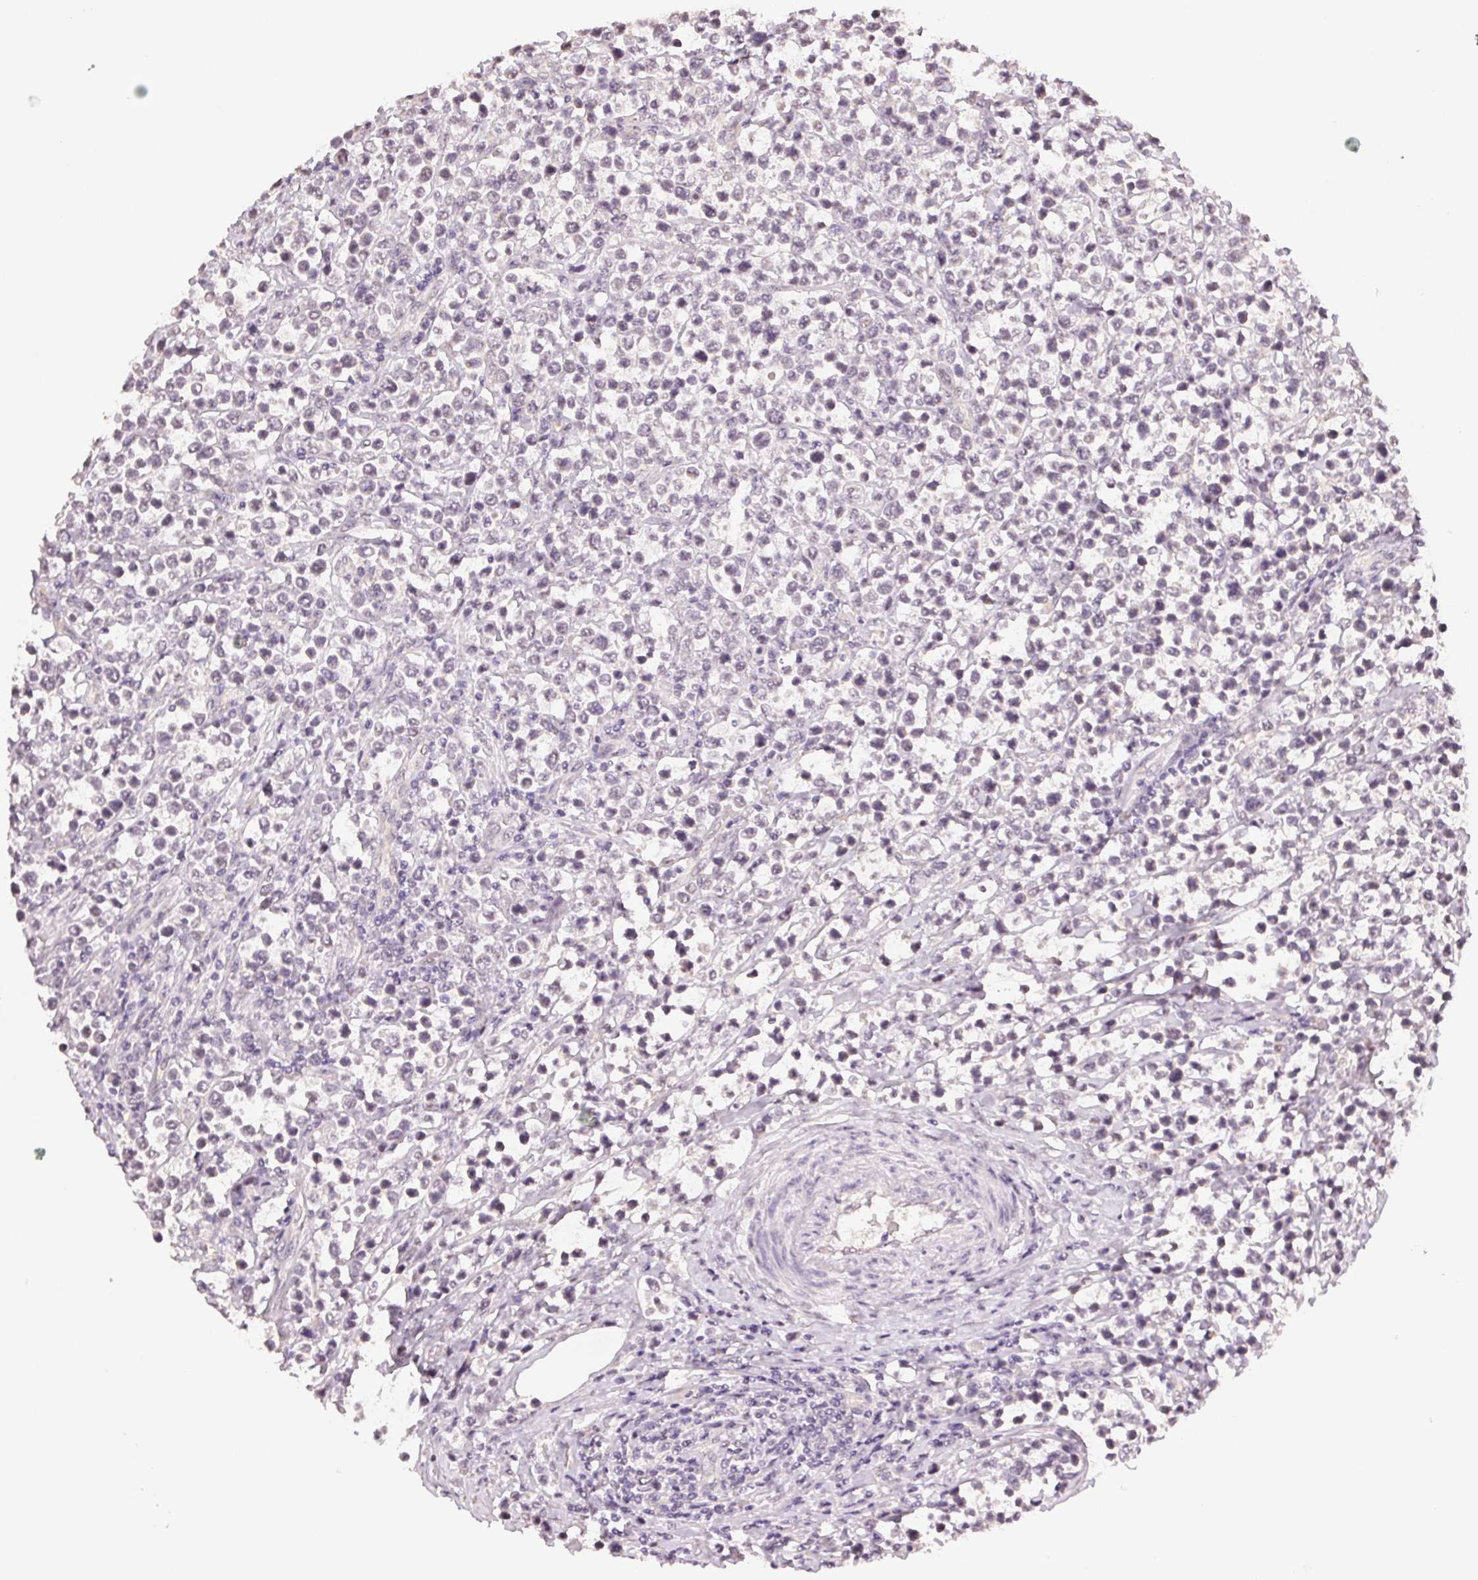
{"staining": {"intensity": "negative", "quantity": "none", "location": "none"}, "tissue": "lymphoma", "cell_type": "Tumor cells", "image_type": "cancer", "snomed": [{"axis": "morphology", "description": "Malignant lymphoma, non-Hodgkin's type, High grade"}, {"axis": "topography", "description": "Soft tissue"}], "caption": "High magnification brightfield microscopy of lymphoma stained with DAB (brown) and counterstained with hematoxylin (blue): tumor cells show no significant expression. The staining is performed using DAB brown chromogen with nuclei counter-stained in using hematoxylin.", "gene": "PLCB1", "patient": {"sex": "female", "age": 56}}